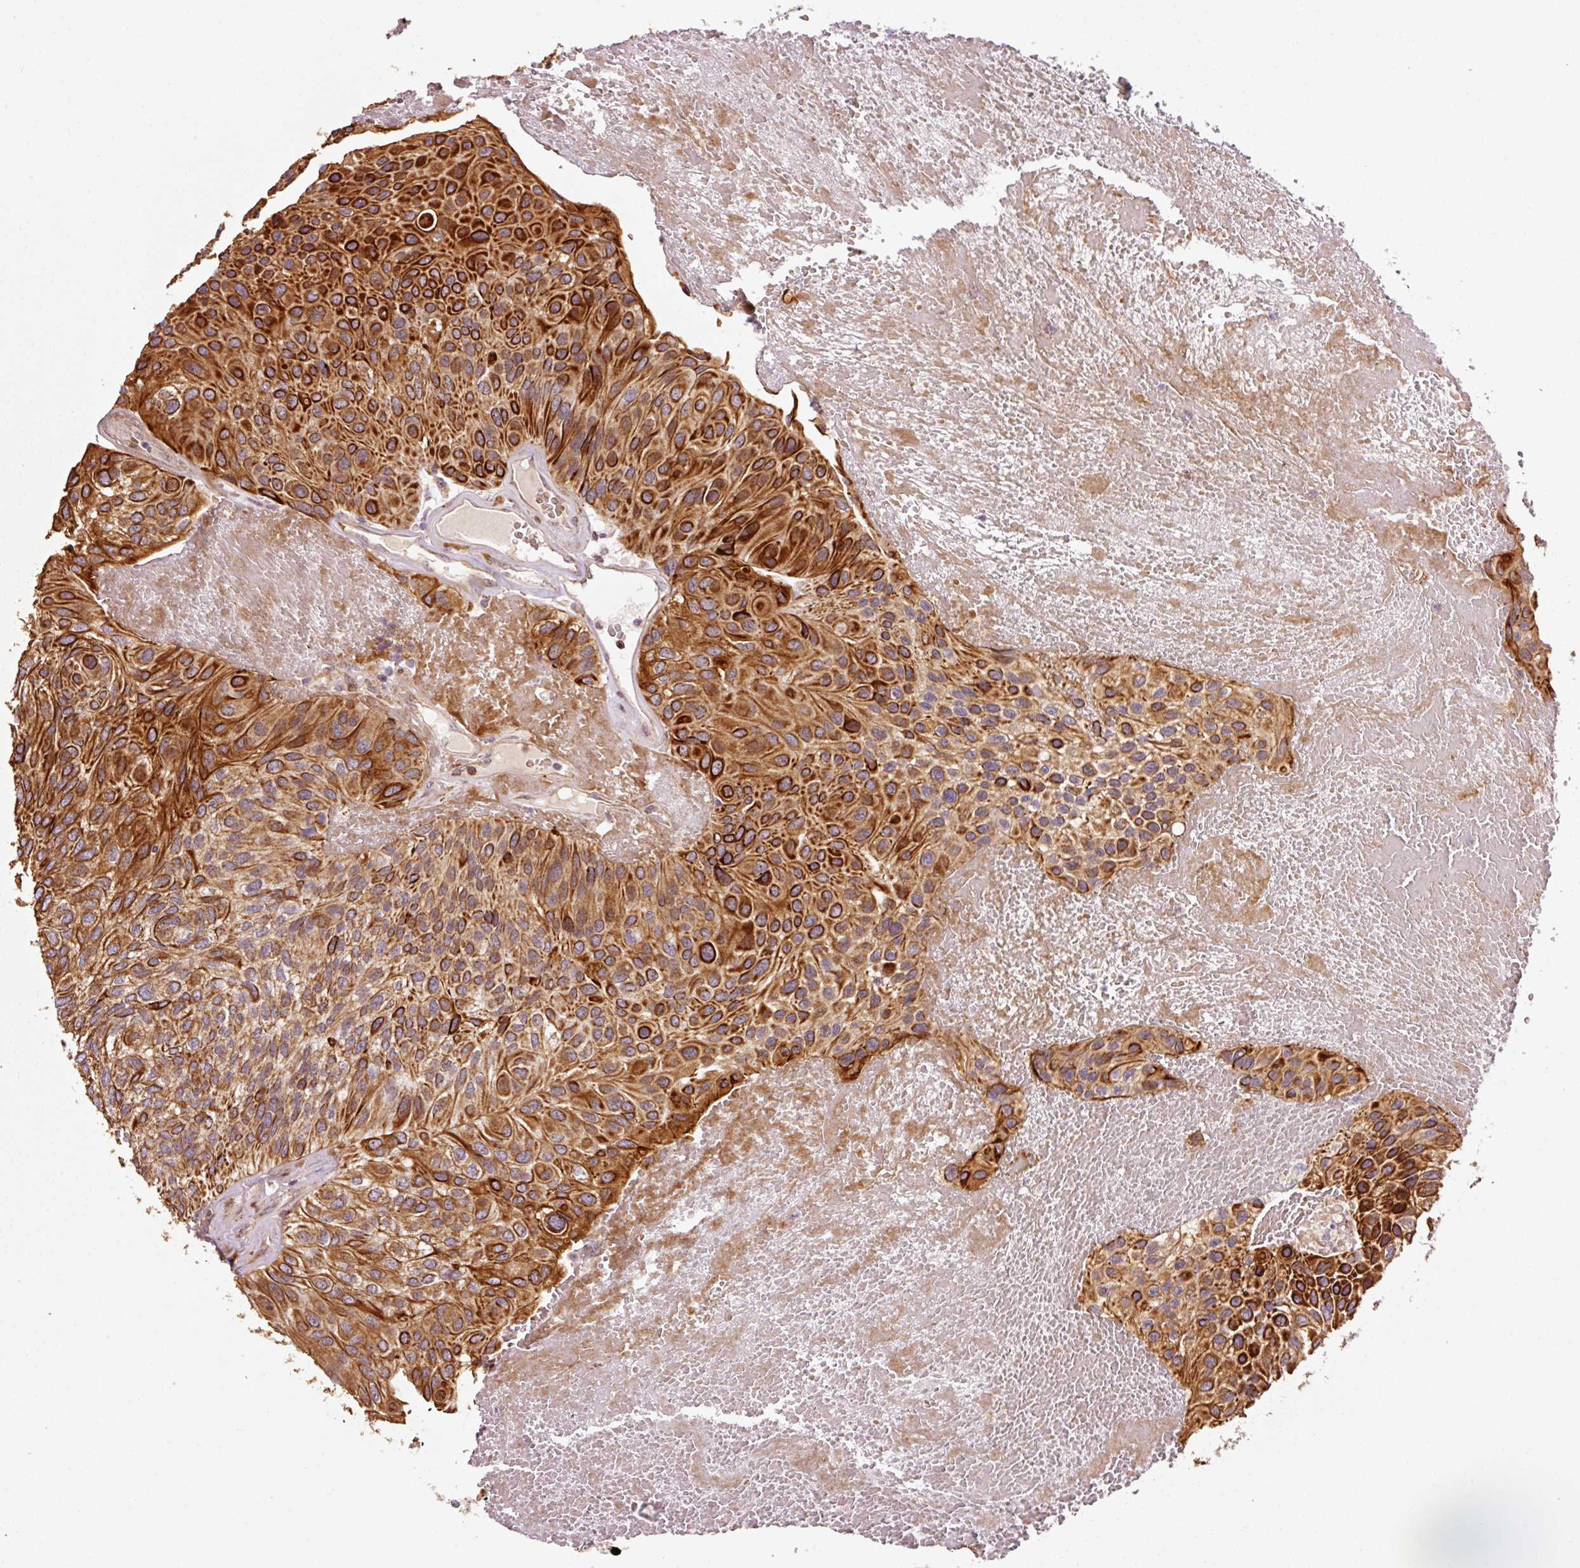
{"staining": {"intensity": "strong", "quantity": ">75%", "location": "cytoplasmic/membranous"}, "tissue": "urothelial cancer", "cell_type": "Tumor cells", "image_type": "cancer", "snomed": [{"axis": "morphology", "description": "Urothelial carcinoma, High grade"}, {"axis": "topography", "description": "Urinary bladder"}], "caption": "This is an image of IHC staining of urothelial cancer, which shows strong staining in the cytoplasmic/membranous of tumor cells.", "gene": "ANKRD20A1", "patient": {"sex": "male", "age": 66}}